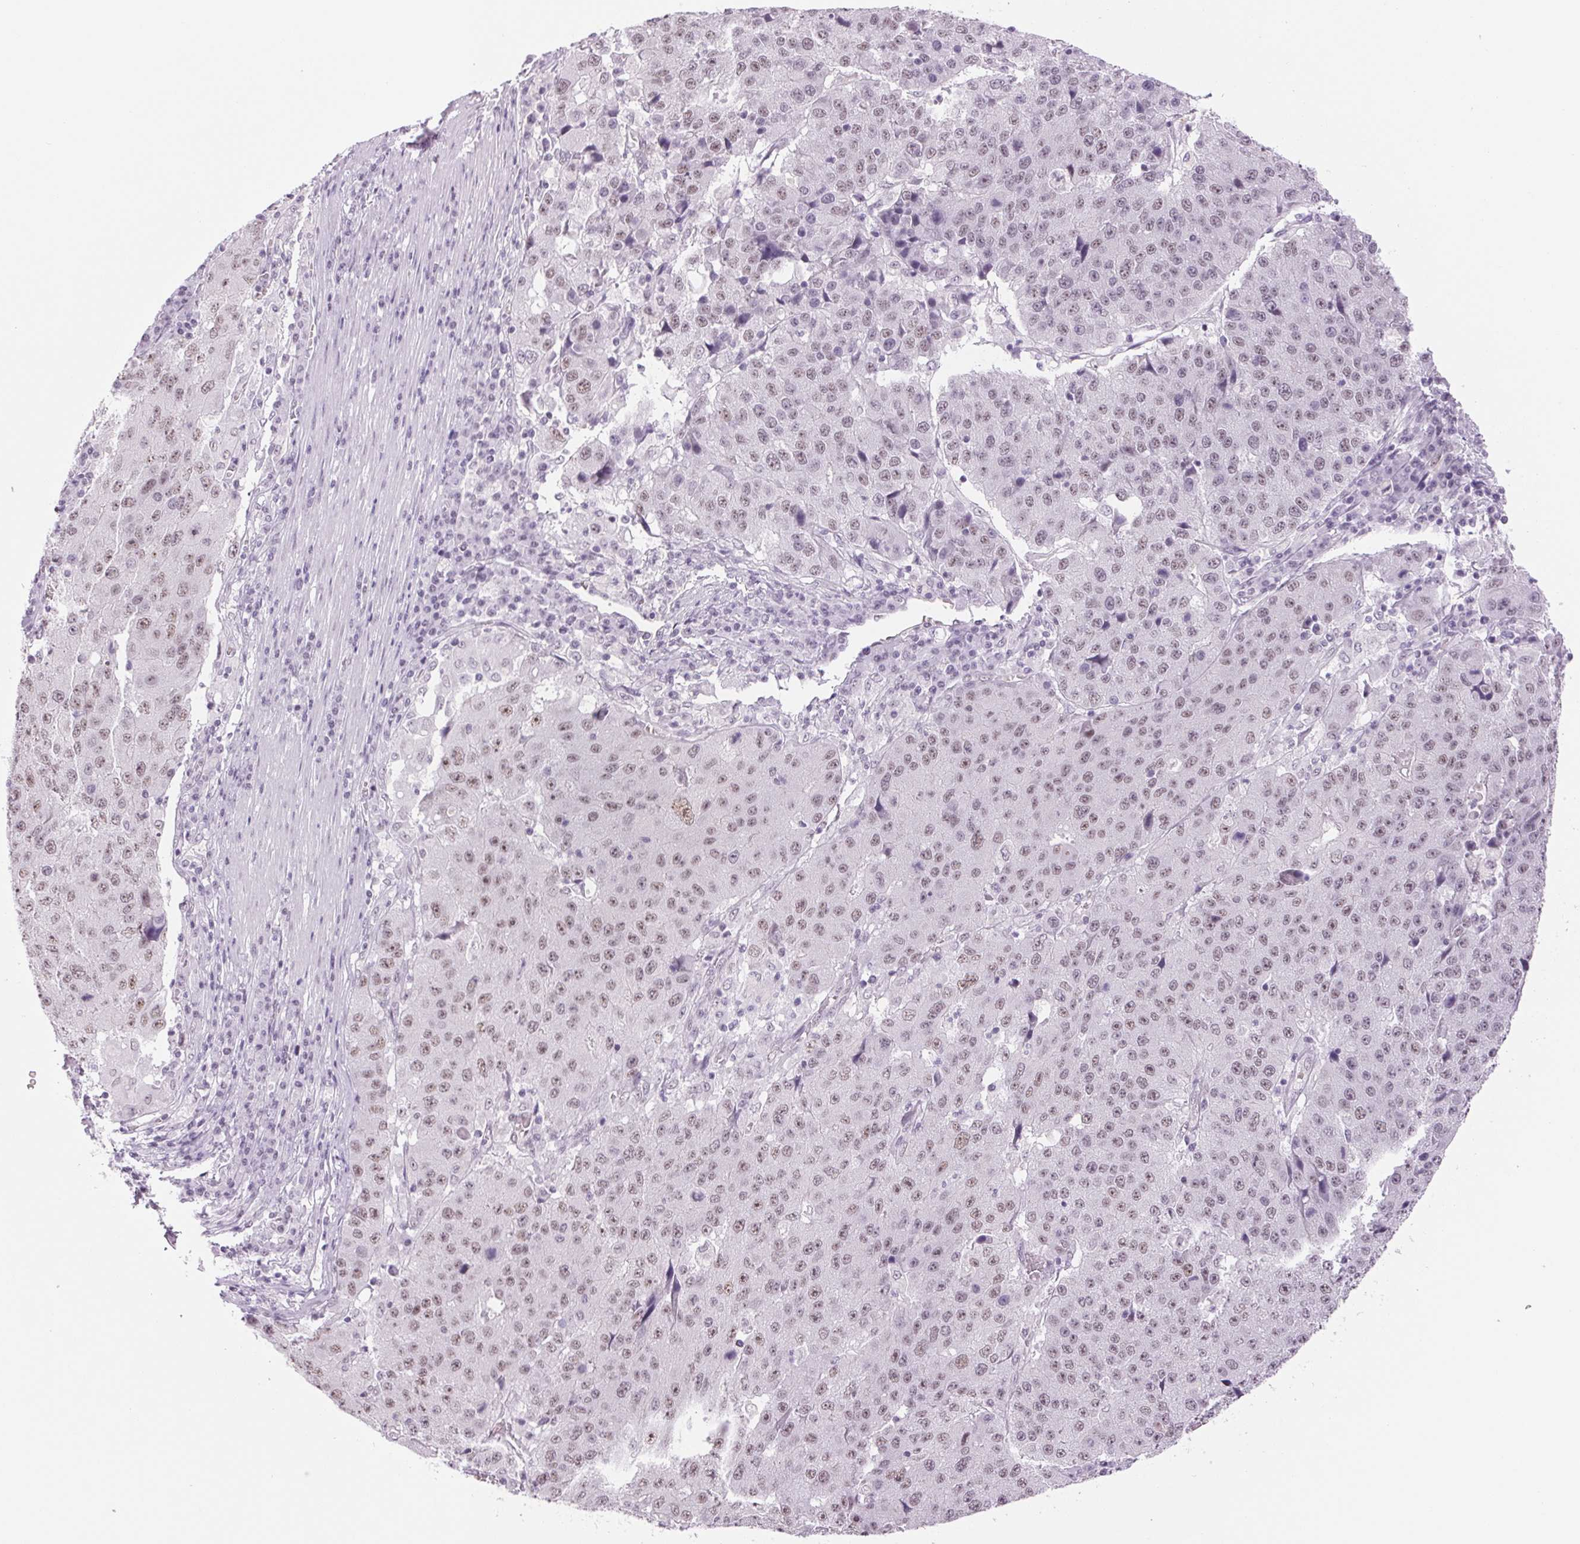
{"staining": {"intensity": "weak", "quantity": "25%-75%", "location": "nuclear"}, "tissue": "stomach cancer", "cell_type": "Tumor cells", "image_type": "cancer", "snomed": [{"axis": "morphology", "description": "Adenocarcinoma, NOS"}, {"axis": "topography", "description": "Stomach"}], "caption": "Human stomach adenocarcinoma stained with a brown dye reveals weak nuclear positive staining in approximately 25%-75% of tumor cells.", "gene": "ZC3H14", "patient": {"sex": "male", "age": 71}}